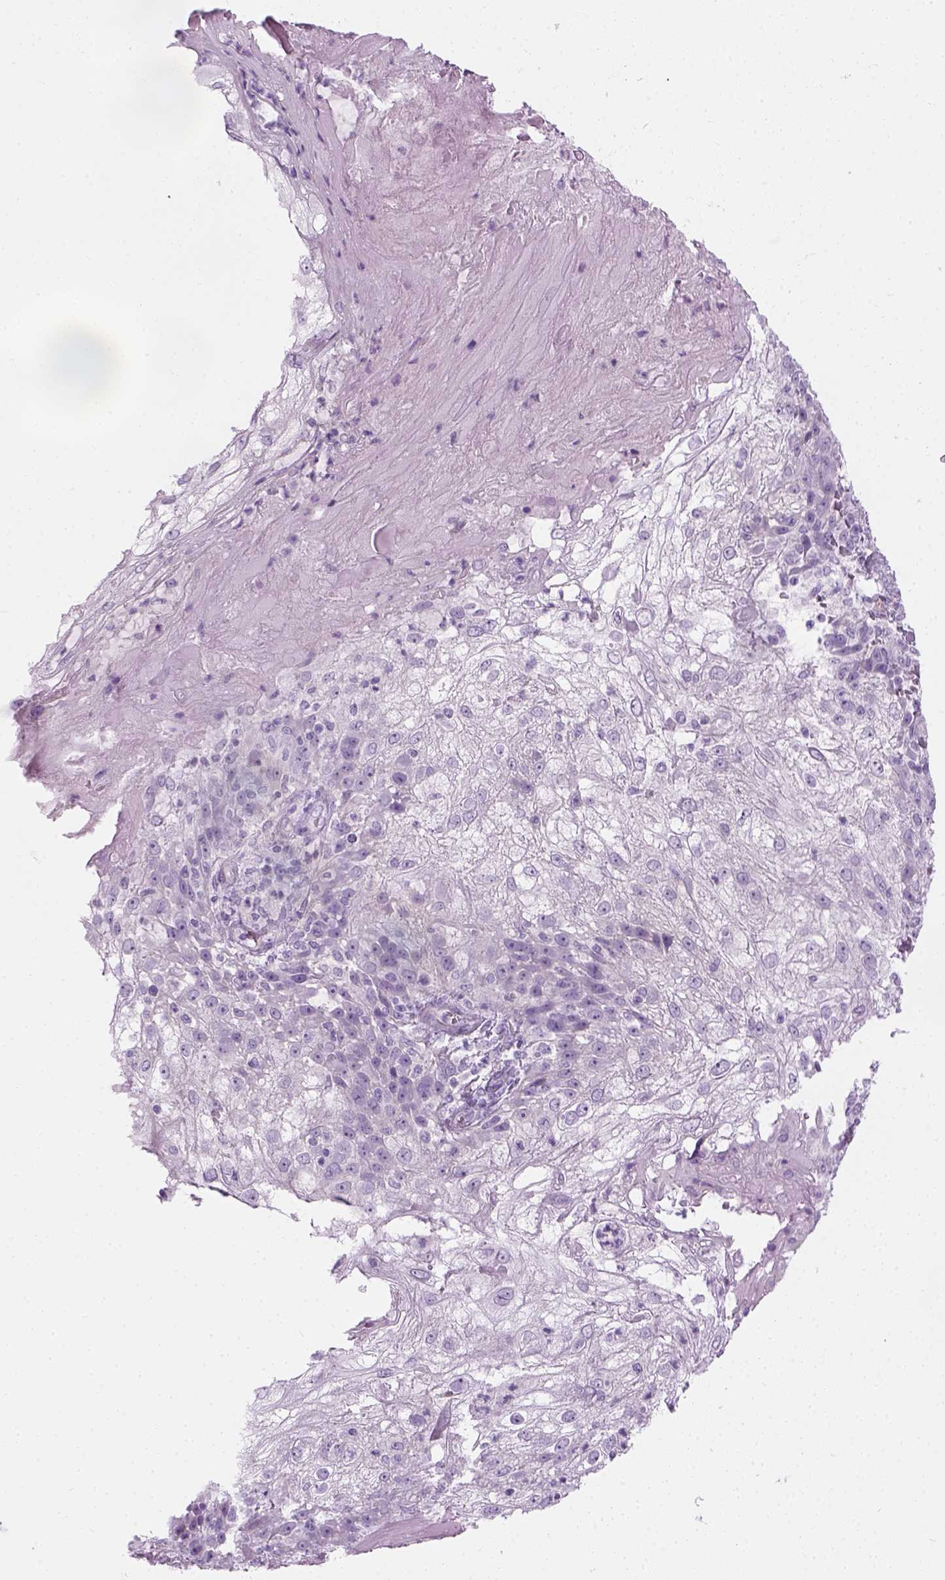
{"staining": {"intensity": "negative", "quantity": "none", "location": "none"}, "tissue": "skin cancer", "cell_type": "Tumor cells", "image_type": "cancer", "snomed": [{"axis": "morphology", "description": "Normal tissue, NOS"}, {"axis": "morphology", "description": "Squamous cell carcinoma, NOS"}, {"axis": "topography", "description": "Skin"}], "caption": "Tumor cells are negative for protein expression in human skin cancer (squamous cell carcinoma).", "gene": "CIBAR2", "patient": {"sex": "female", "age": 83}}